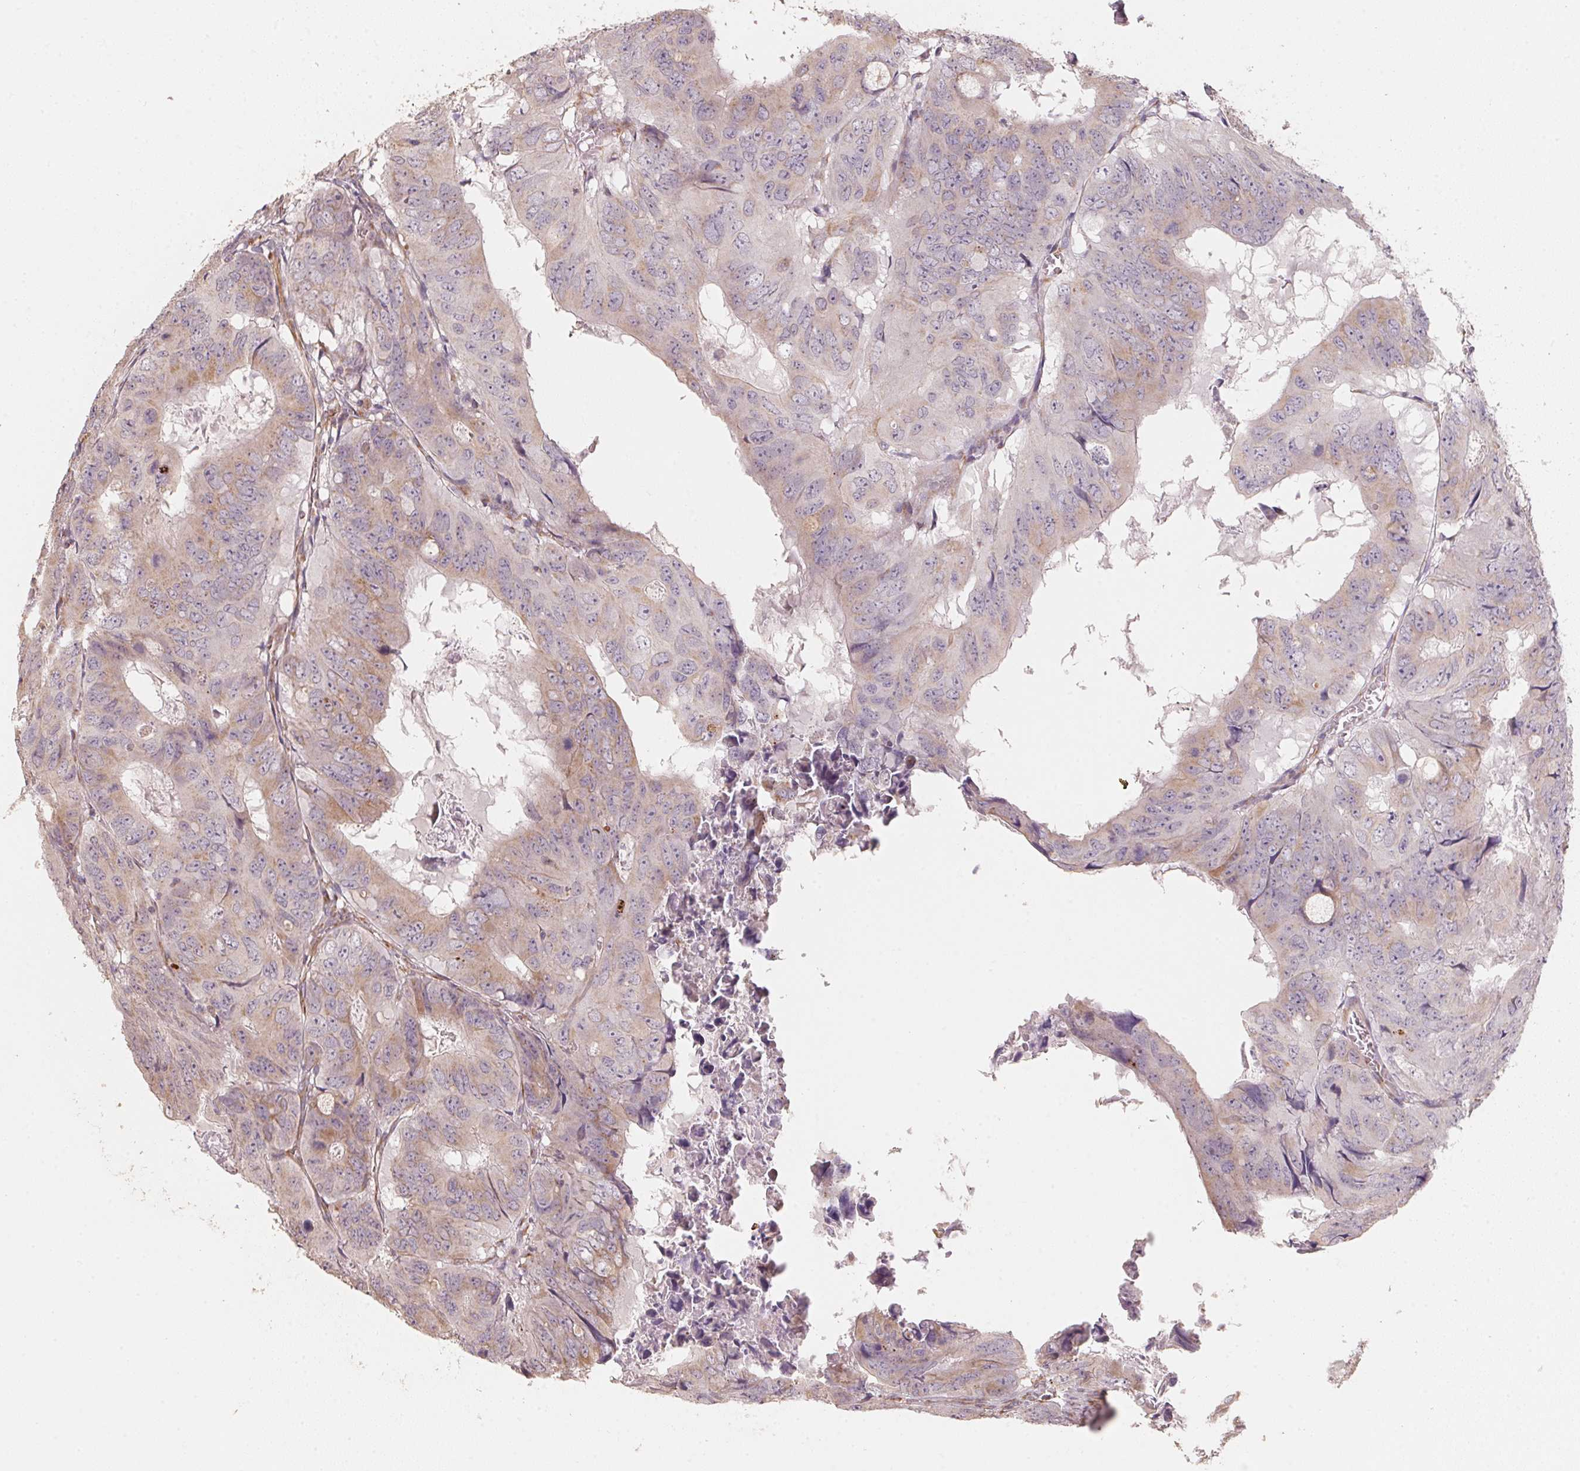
{"staining": {"intensity": "weak", "quantity": "<25%", "location": "cytoplasmic/membranous"}, "tissue": "colorectal cancer", "cell_type": "Tumor cells", "image_type": "cancer", "snomed": [{"axis": "morphology", "description": "Adenocarcinoma, NOS"}, {"axis": "topography", "description": "Colon"}], "caption": "Colorectal cancer was stained to show a protein in brown. There is no significant staining in tumor cells.", "gene": "TSPAN12", "patient": {"sex": "male", "age": 79}}